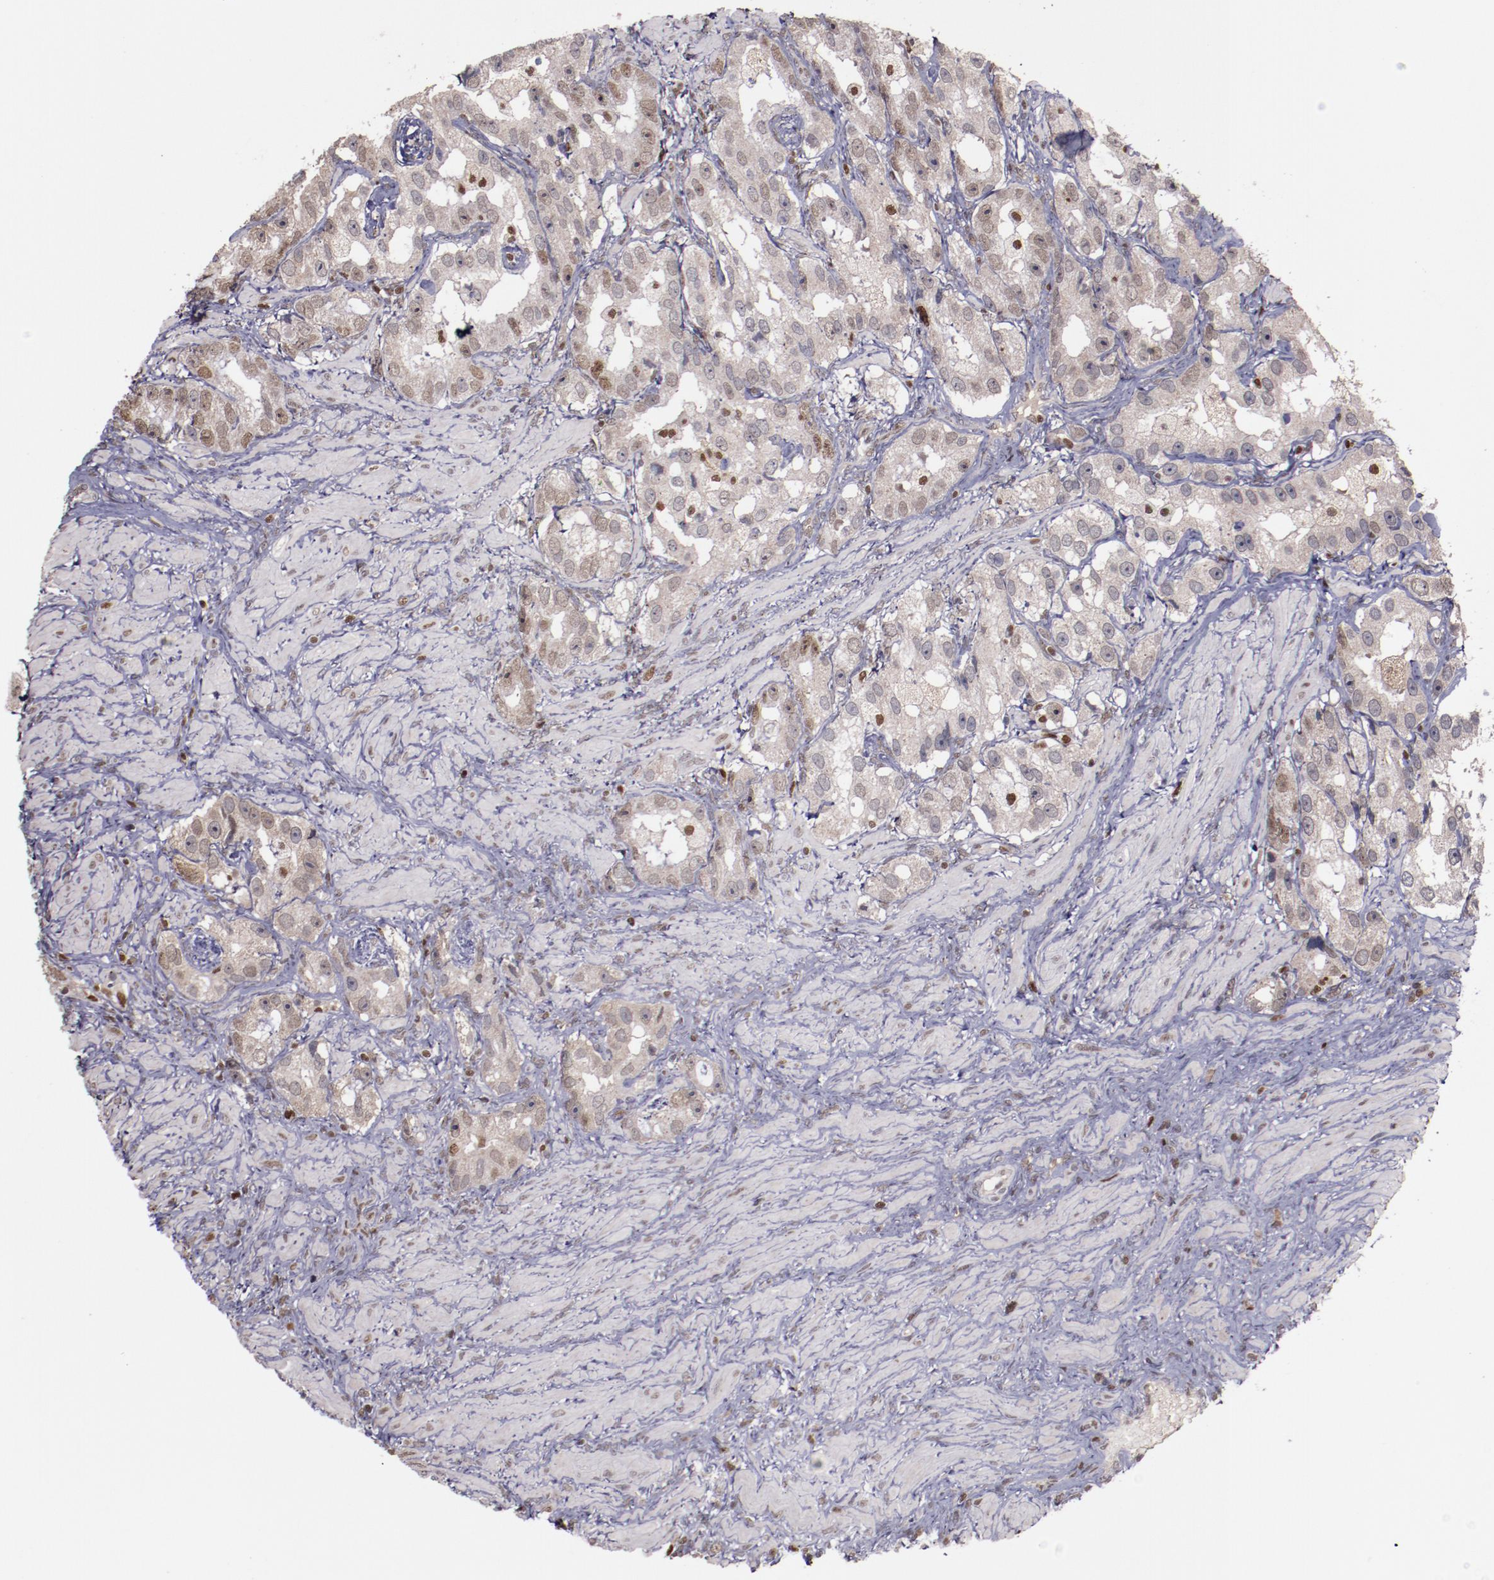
{"staining": {"intensity": "weak", "quantity": "<25%", "location": "nuclear"}, "tissue": "prostate cancer", "cell_type": "Tumor cells", "image_type": "cancer", "snomed": [{"axis": "morphology", "description": "Adenocarcinoma, High grade"}, {"axis": "topography", "description": "Prostate"}], "caption": "Protein analysis of prostate cancer displays no significant staining in tumor cells. (IHC, brightfield microscopy, high magnification).", "gene": "CHEK2", "patient": {"sex": "male", "age": 63}}